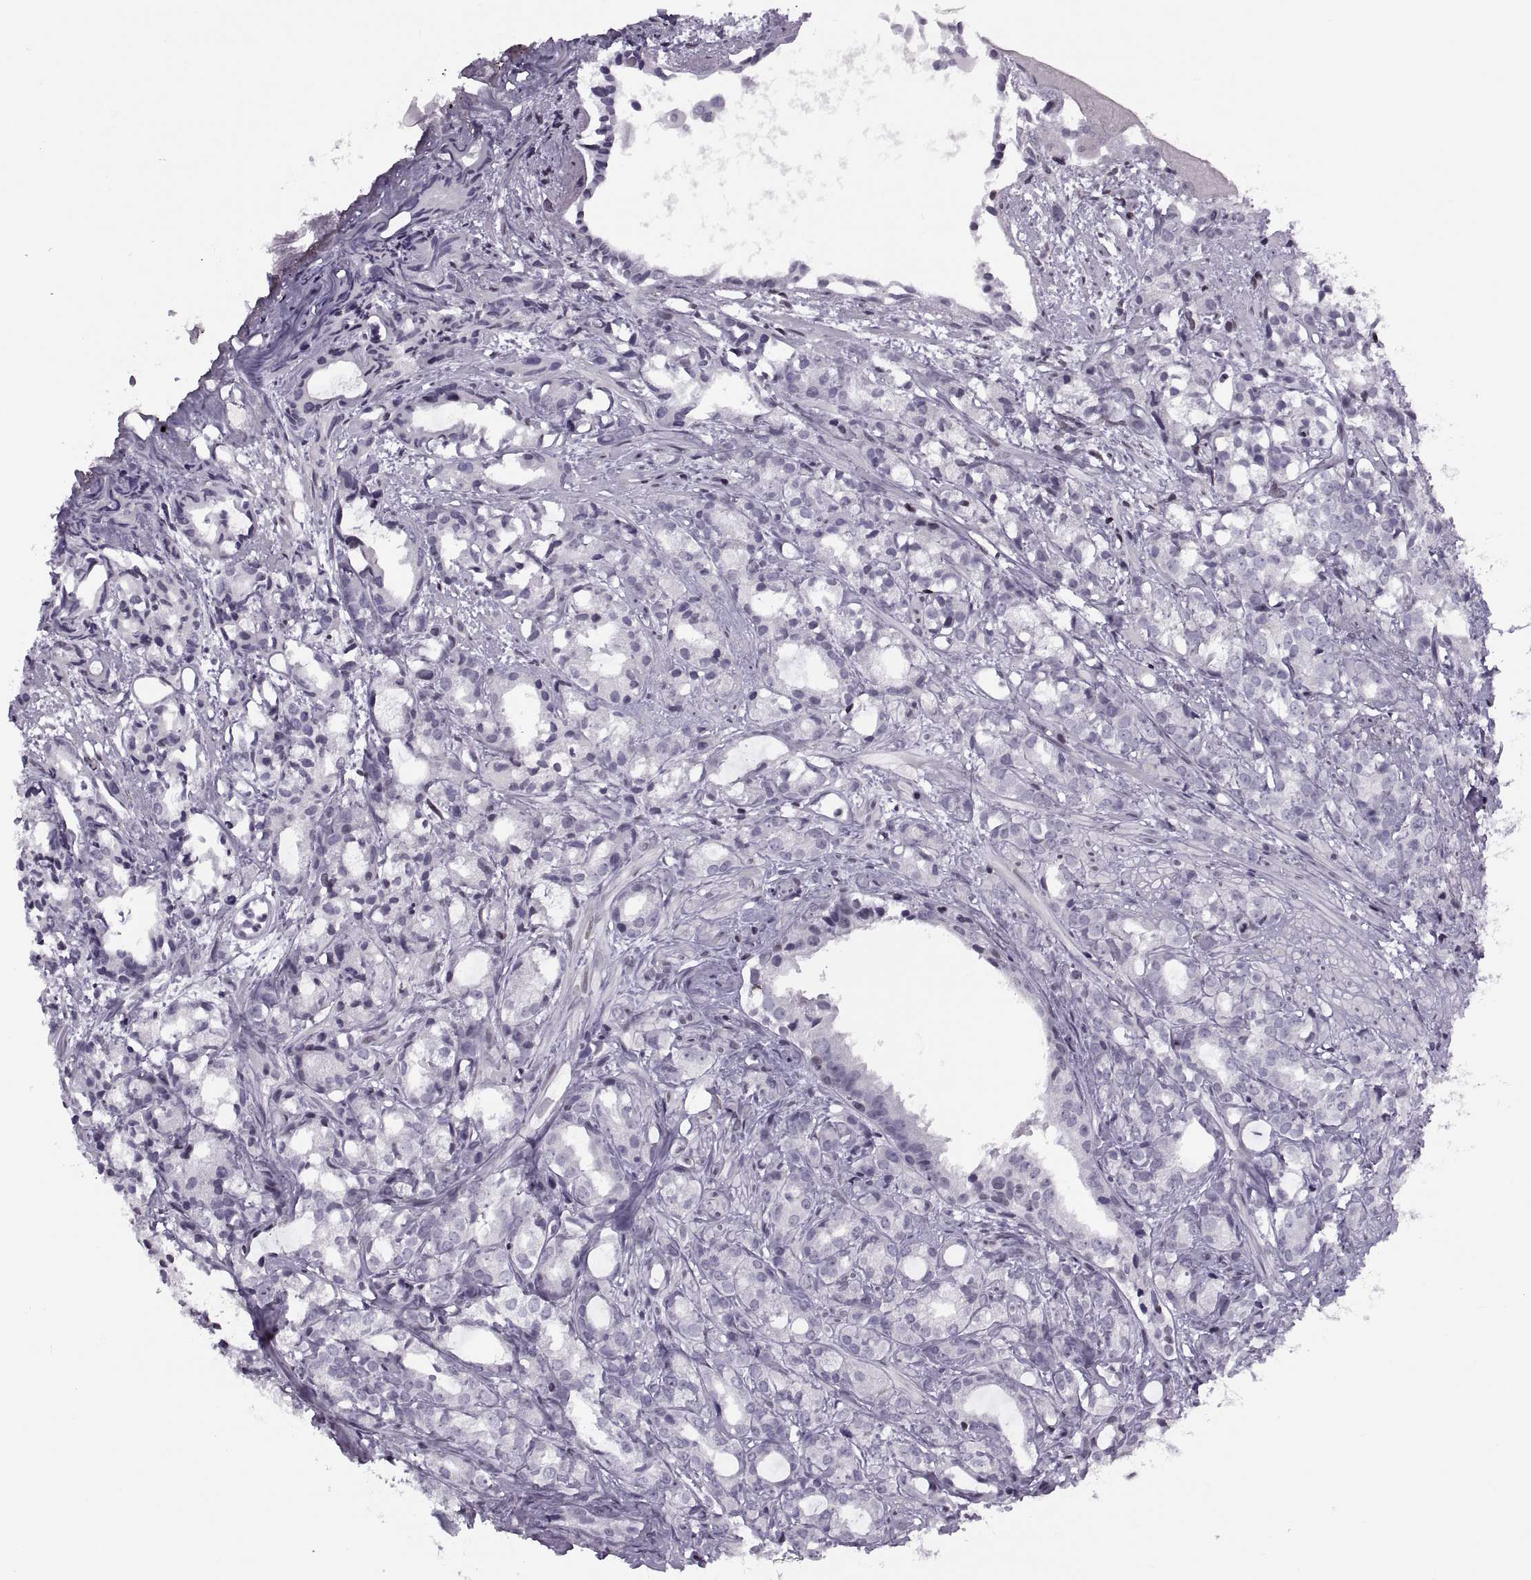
{"staining": {"intensity": "negative", "quantity": "none", "location": "none"}, "tissue": "prostate cancer", "cell_type": "Tumor cells", "image_type": "cancer", "snomed": [{"axis": "morphology", "description": "Adenocarcinoma, High grade"}, {"axis": "topography", "description": "Prostate"}], "caption": "A photomicrograph of prostate cancer stained for a protein displays no brown staining in tumor cells.", "gene": "H1-8", "patient": {"sex": "male", "age": 79}}